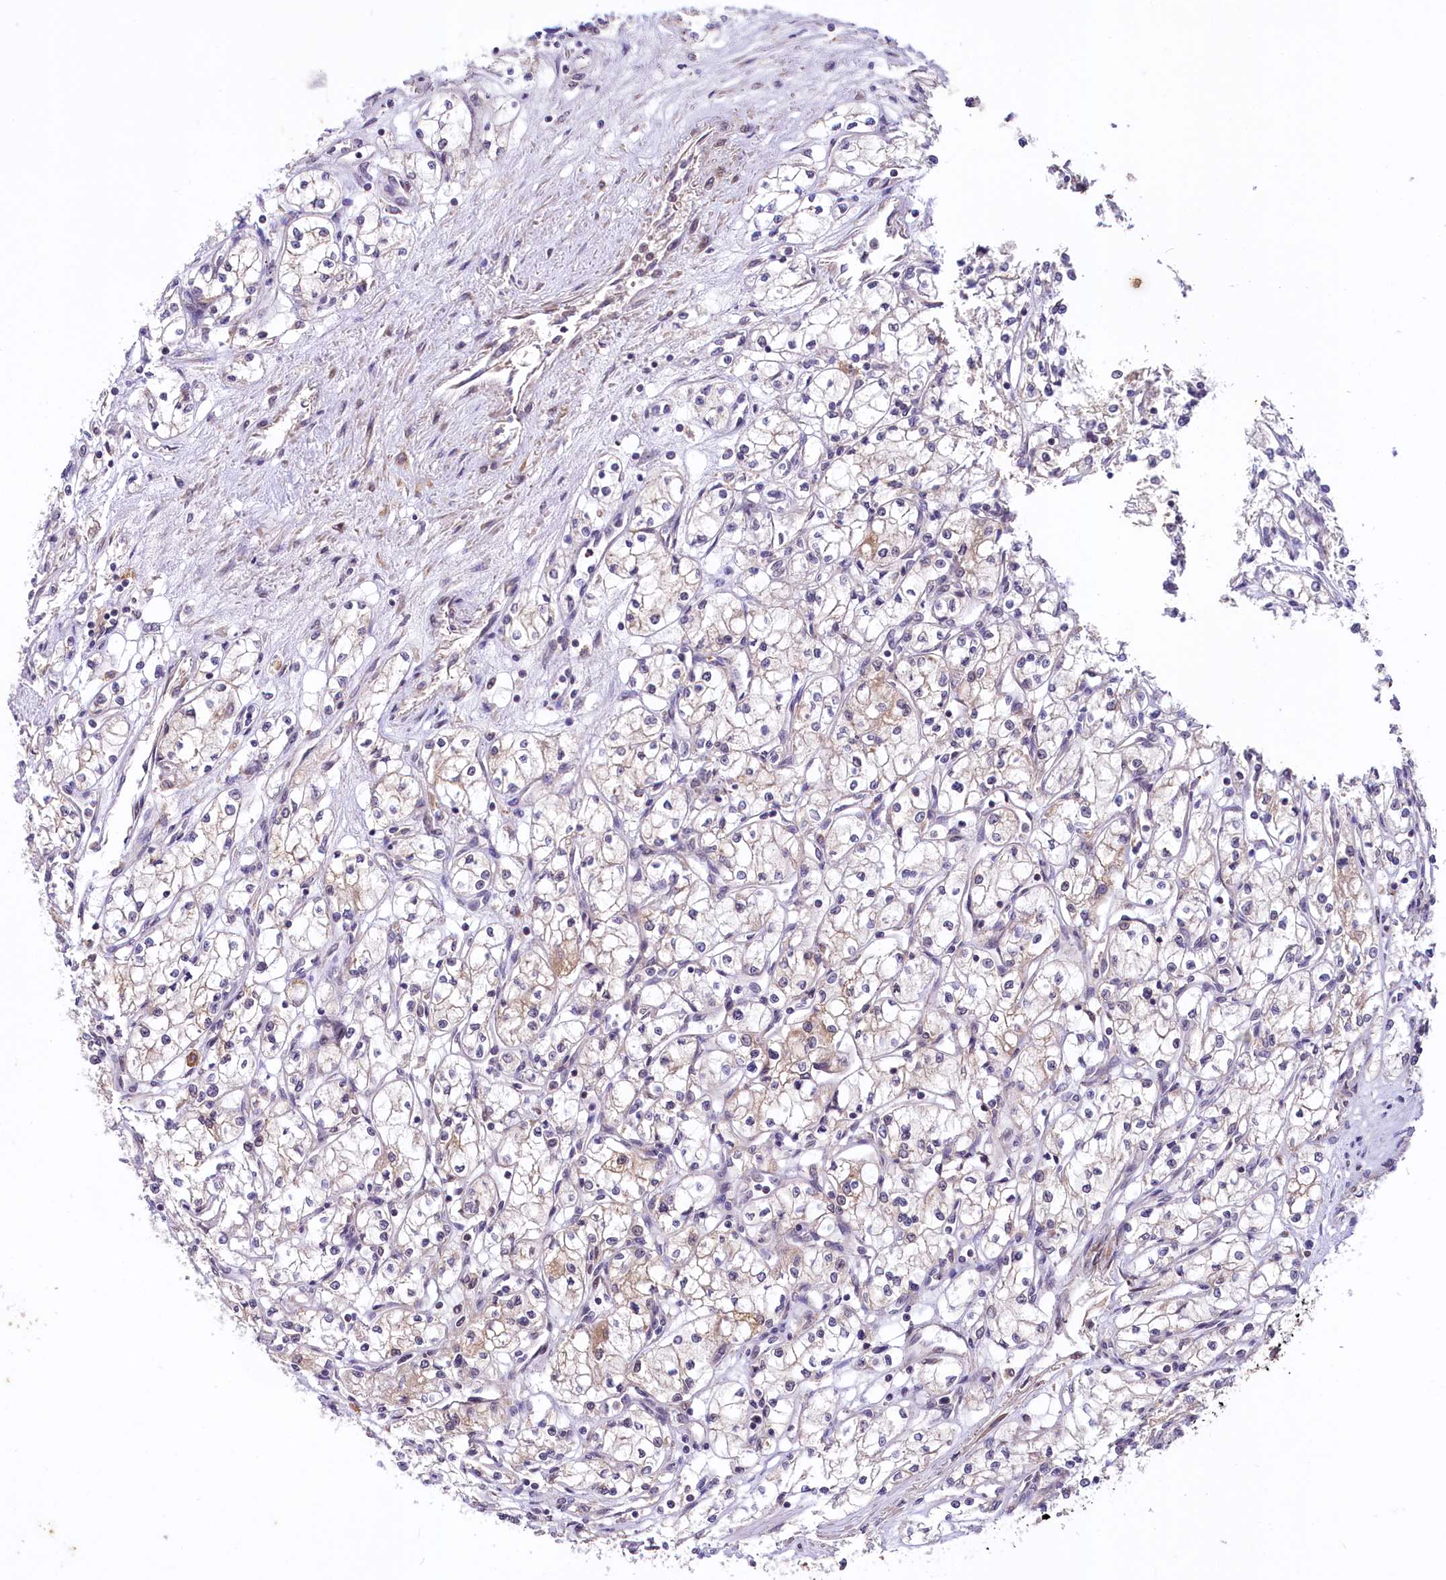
{"staining": {"intensity": "weak", "quantity": "<25%", "location": "cytoplasmic/membranous"}, "tissue": "renal cancer", "cell_type": "Tumor cells", "image_type": "cancer", "snomed": [{"axis": "morphology", "description": "Adenocarcinoma, NOS"}, {"axis": "topography", "description": "Kidney"}], "caption": "This micrograph is of adenocarcinoma (renal) stained with IHC to label a protein in brown with the nuclei are counter-stained blue. There is no staining in tumor cells.", "gene": "UBE3A", "patient": {"sex": "male", "age": 59}}